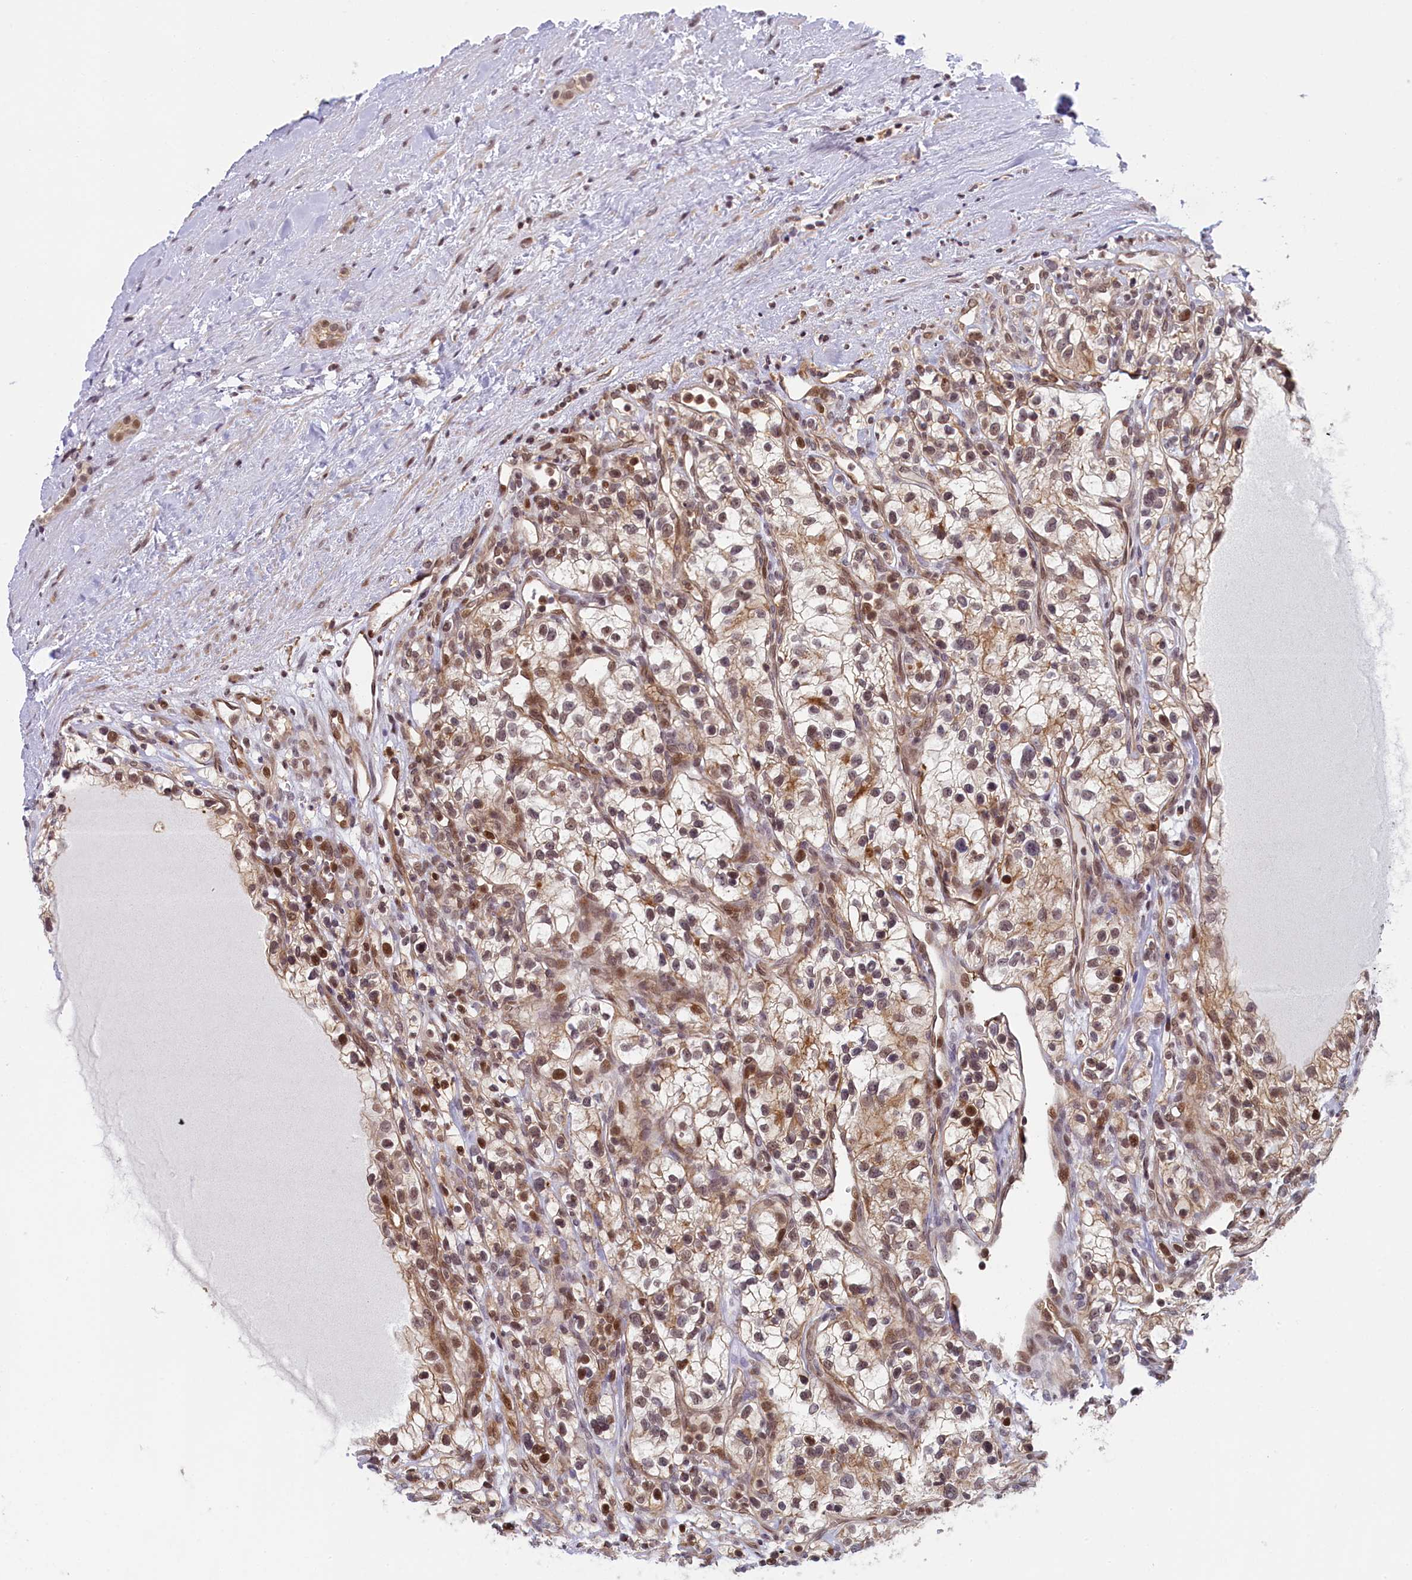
{"staining": {"intensity": "moderate", "quantity": ">75%", "location": "cytoplasmic/membranous,nuclear"}, "tissue": "renal cancer", "cell_type": "Tumor cells", "image_type": "cancer", "snomed": [{"axis": "morphology", "description": "Adenocarcinoma, NOS"}, {"axis": "topography", "description": "Kidney"}], "caption": "Renal cancer tissue reveals moderate cytoplasmic/membranous and nuclear expression in about >75% of tumor cells, visualized by immunohistochemistry.", "gene": "FCHO1", "patient": {"sex": "female", "age": 57}}